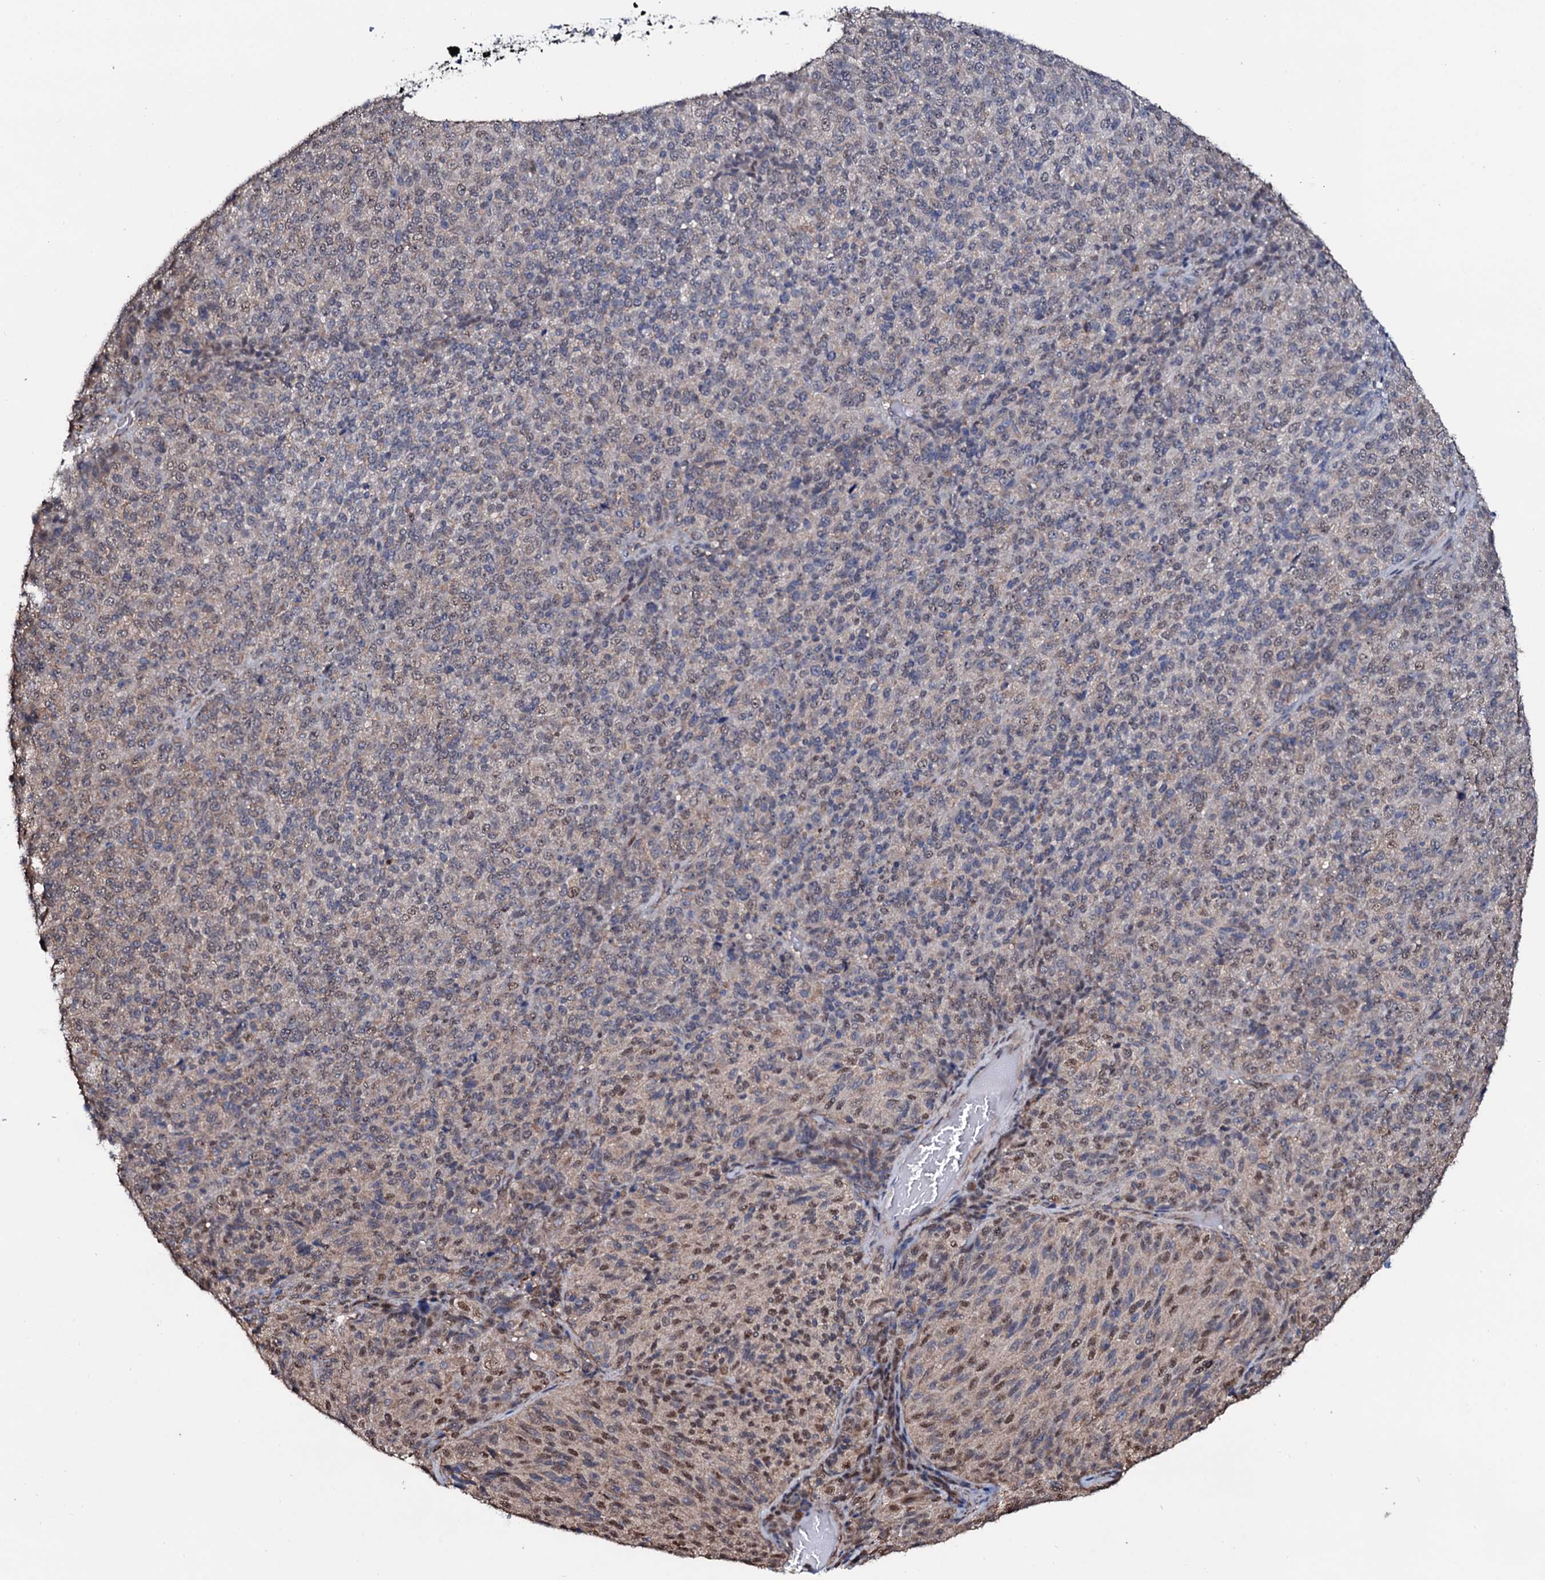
{"staining": {"intensity": "moderate", "quantity": "25%-75%", "location": "nuclear"}, "tissue": "melanoma", "cell_type": "Tumor cells", "image_type": "cancer", "snomed": [{"axis": "morphology", "description": "Malignant melanoma, Metastatic site"}, {"axis": "topography", "description": "Brain"}], "caption": "Brown immunohistochemical staining in melanoma reveals moderate nuclear positivity in approximately 25%-75% of tumor cells. The staining was performed using DAB (3,3'-diaminobenzidine), with brown indicating positive protein expression. Nuclei are stained blue with hematoxylin.", "gene": "COG6", "patient": {"sex": "female", "age": 56}}